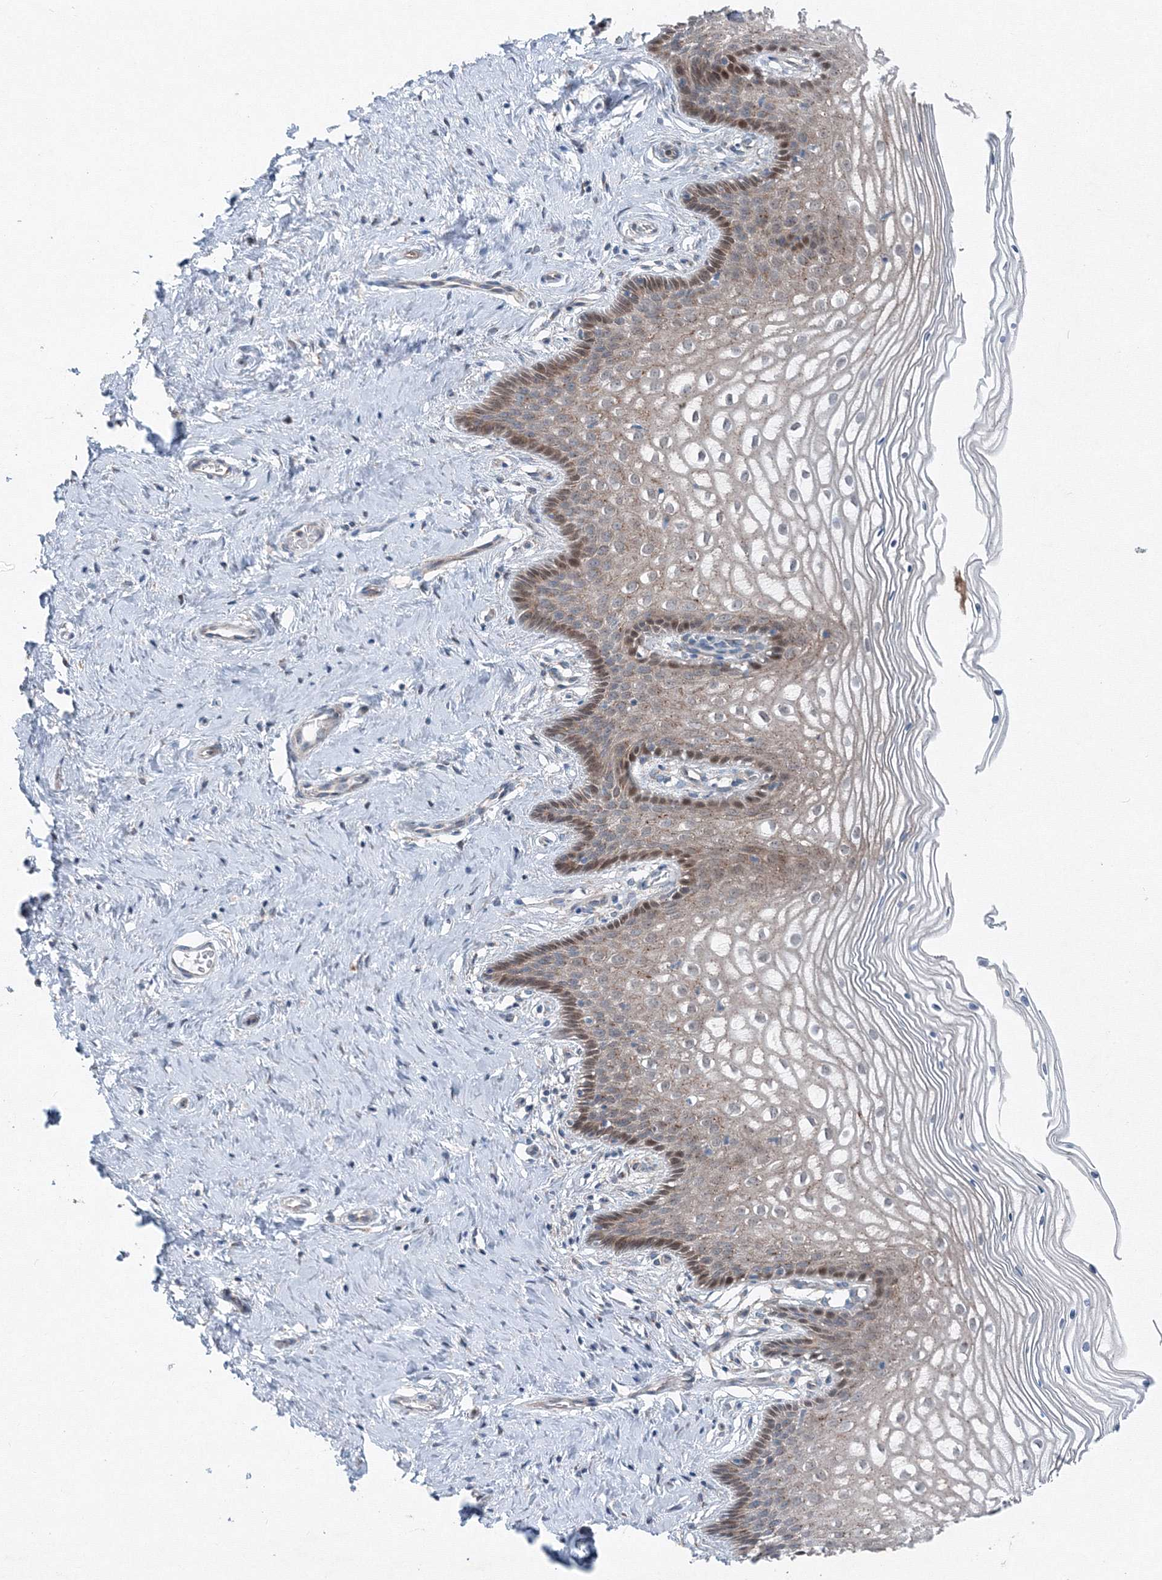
{"staining": {"intensity": "moderate", "quantity": ">75%", "location": "cytoplasmic/membranous"}, "tissue": "cervix", "cell_type": "Glandular cells", "image_type": "normal", "snomed": [{"axis": "morphology", "description": "Normal tissue, NOS"}, {"axis": "topography", "description": "Cervix"}], "caption": "Immunohistochemical staining of unremarkable human cervix displays moderate cytoplasmic/membranous protein staining in approximately >75% of glandular cells.", "gene": "TPRKB", "patient": {"sex": "female", "age": 33}}